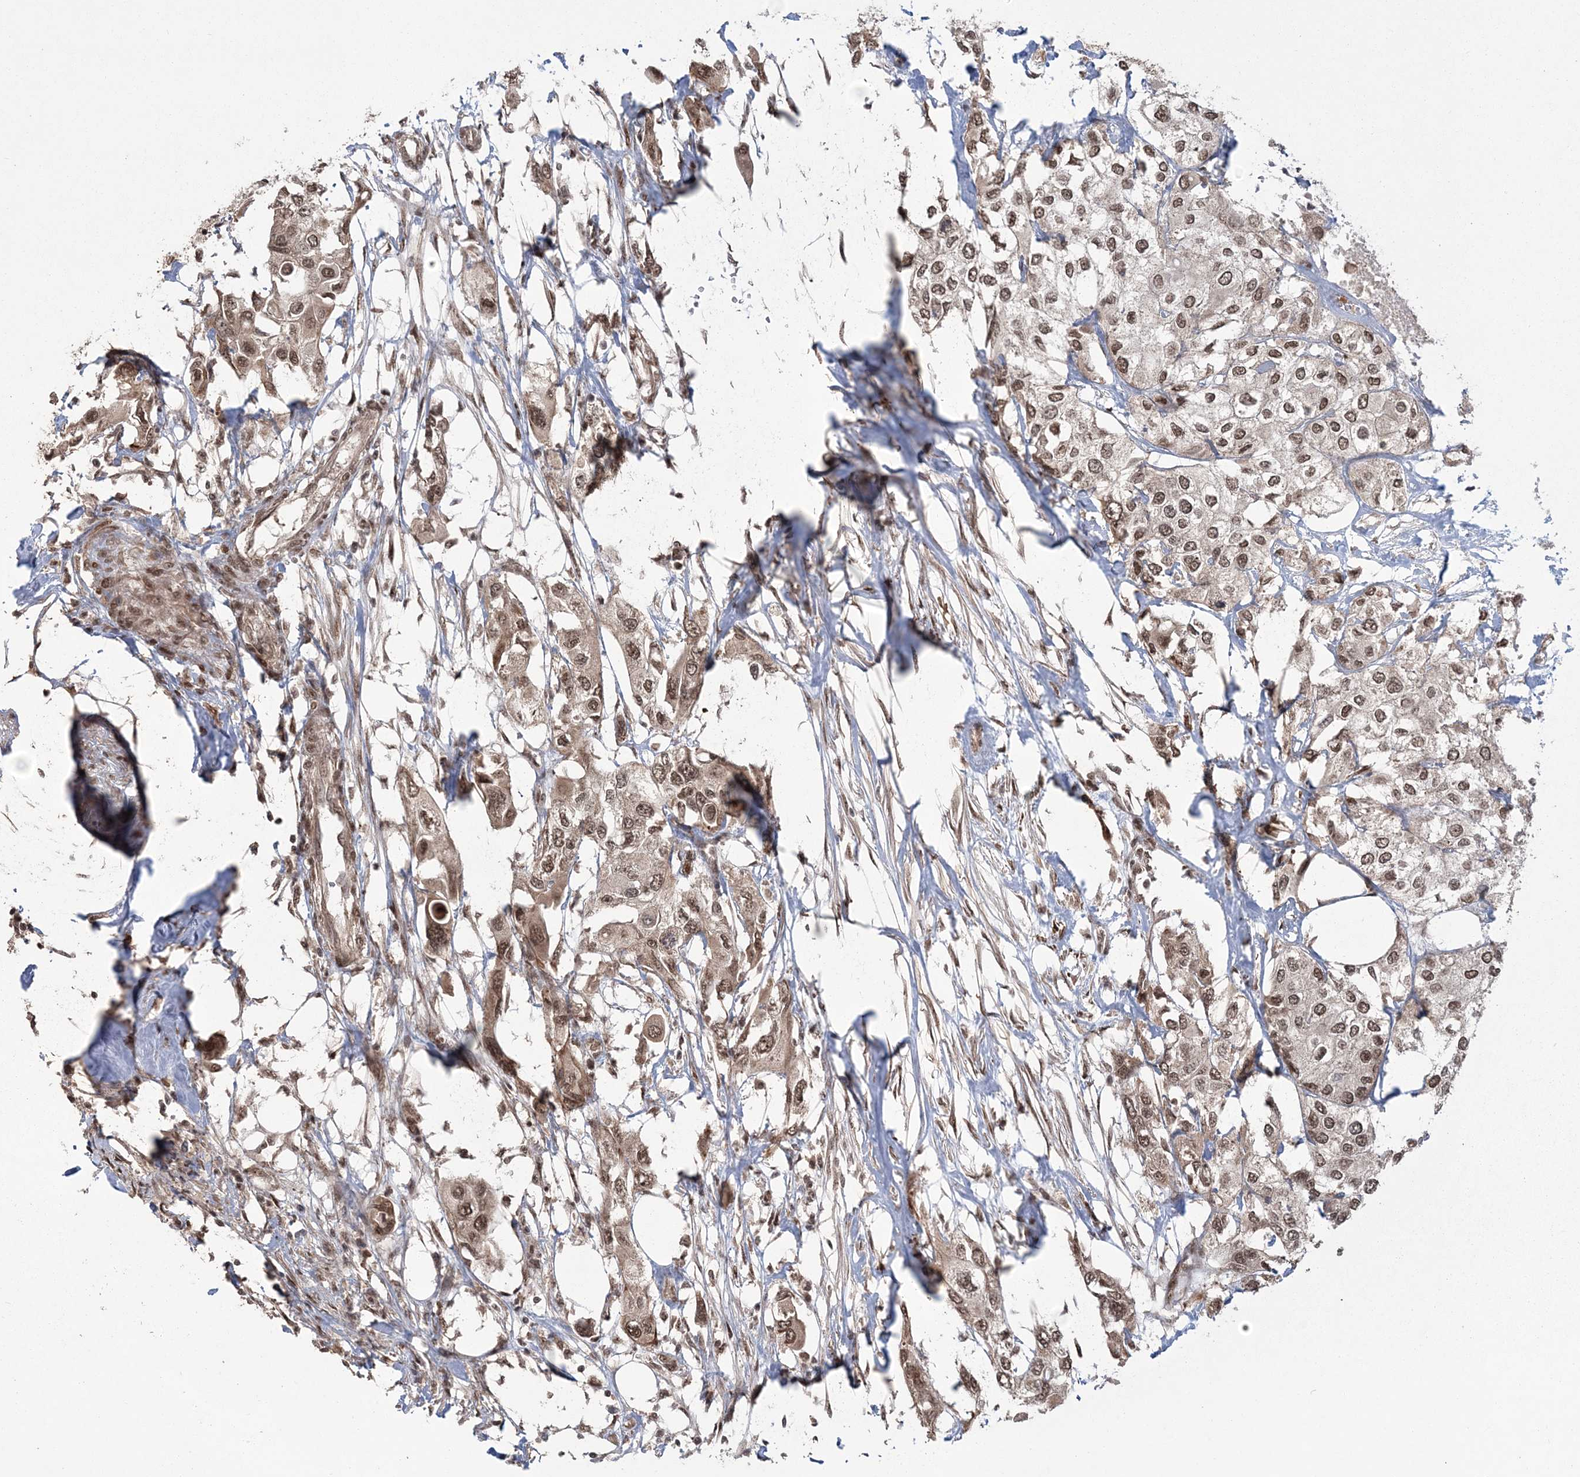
{"staining": {"intensity": "moderate", "quantity": ">75%", "location": "nuclear"}, "tissue": "urothelial cancer", "cell_type": "Tumor cells", "image_type": "cancer", "snomed": [{"axis": "morphology", "description": "Urothelial carcinoma, High grade"}, {"axis": "topography", "description": "Urinary bladder"}], "caption": "Human urothelial cancer stained with a brown dye exhibits moderate nuclear positive staining in approximately >75% of tumor cells.", "gene": "EPB41L4A", "patient": {"sex": "male", "age": 64}}